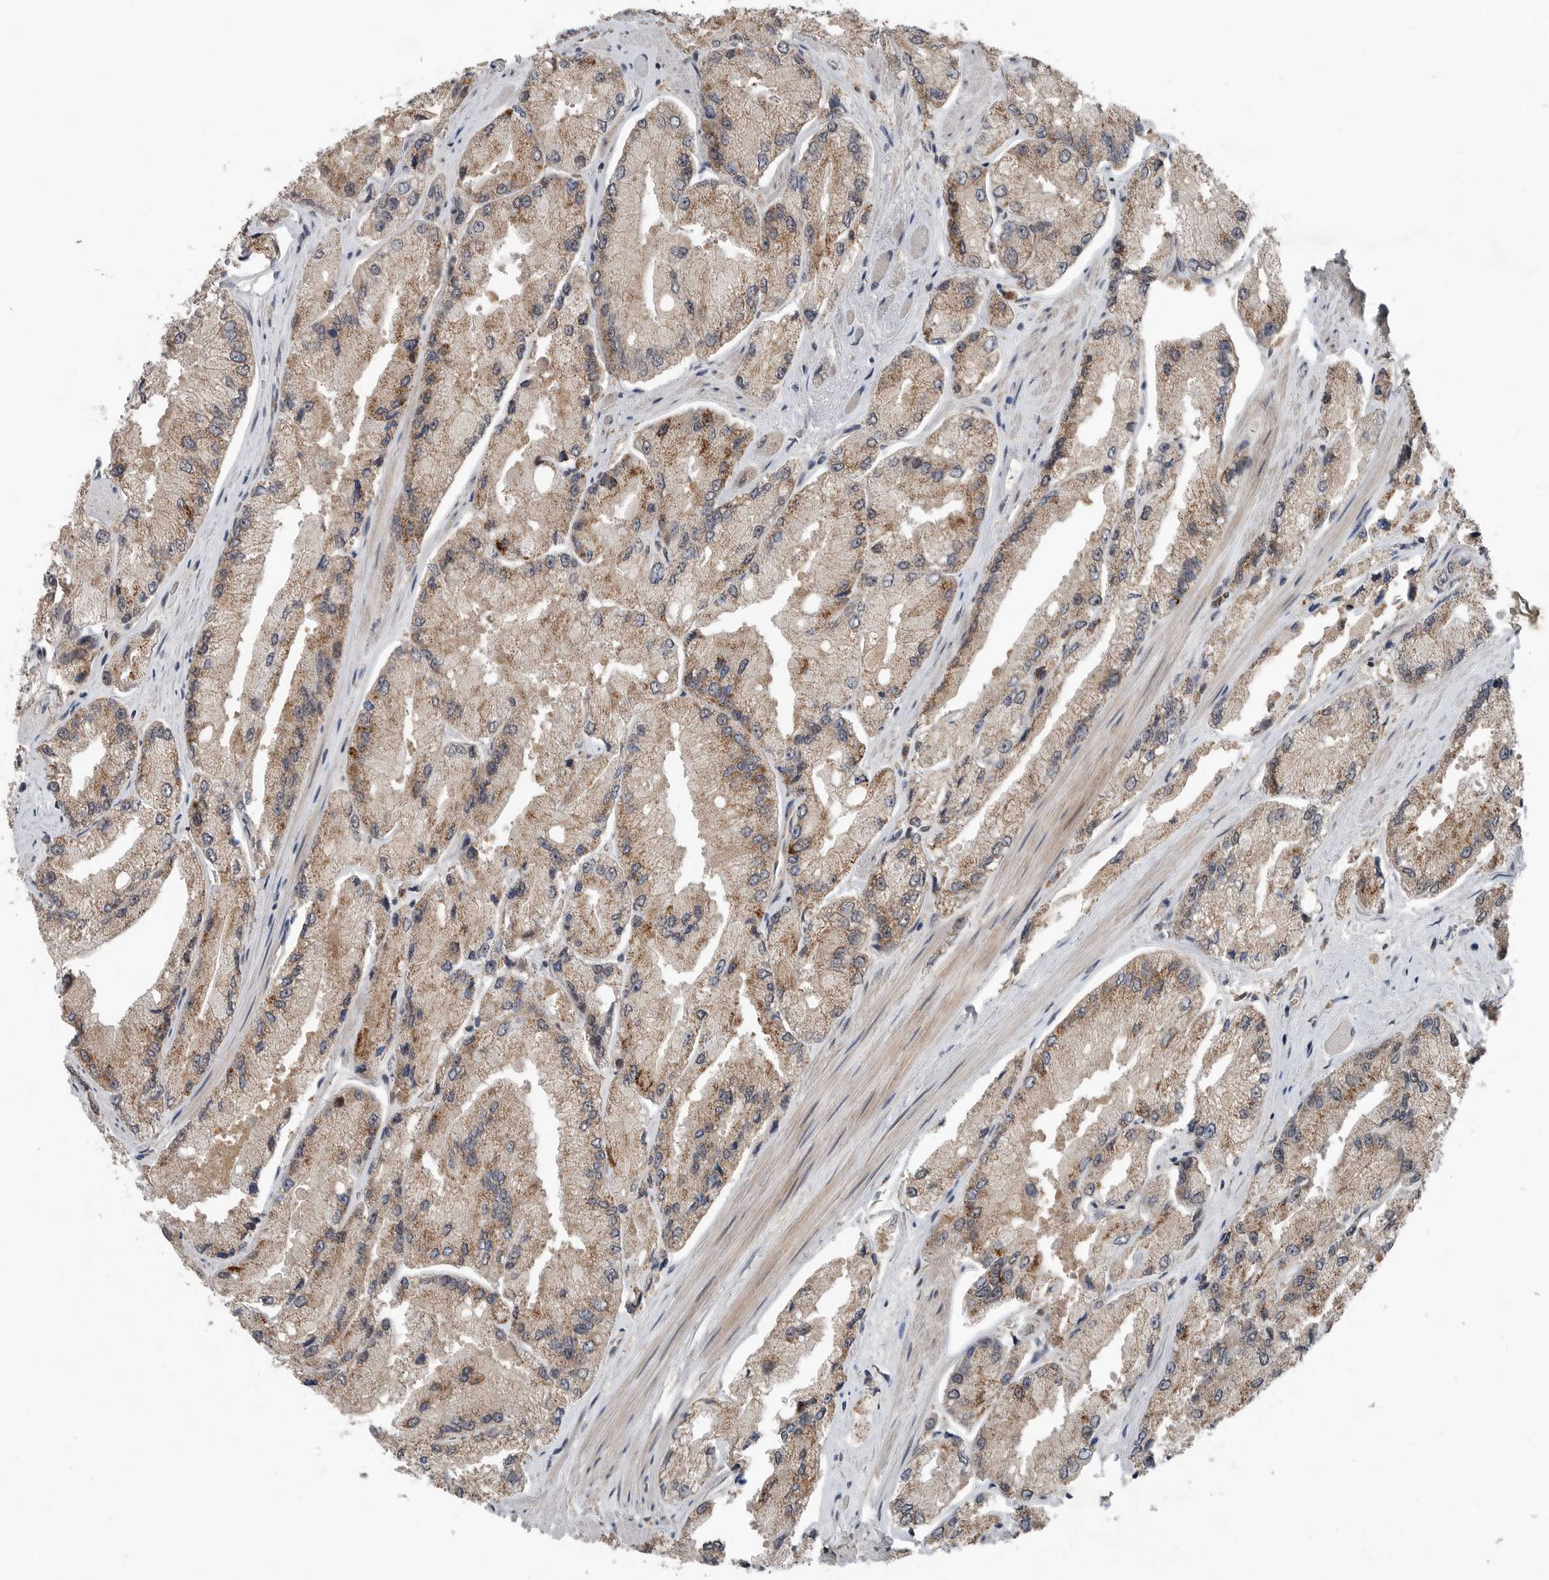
{"staining": {"intensity": "moderate", "quantity": ">75%", "location": "cytoplasmic/membranous"}, "tissue": "prostate cancer", "cell_type": "Tumor cells", "image_type": "cancer", "snomed": [{"axis": "morphology", "description": "Adenocarcinoma, High grade"}, {"axis": "topography", "description": "Prostate"}], "caption": "An IHC image of tumor tissue is shown. Protein staining in brown highlights moderate cytoplasmic/membranous positivity in prostate cancer (high-grade adenocarcinoma) within tumor cells.", "gene": "SCP2", "patient": {"sex": "male", "age": 58}}